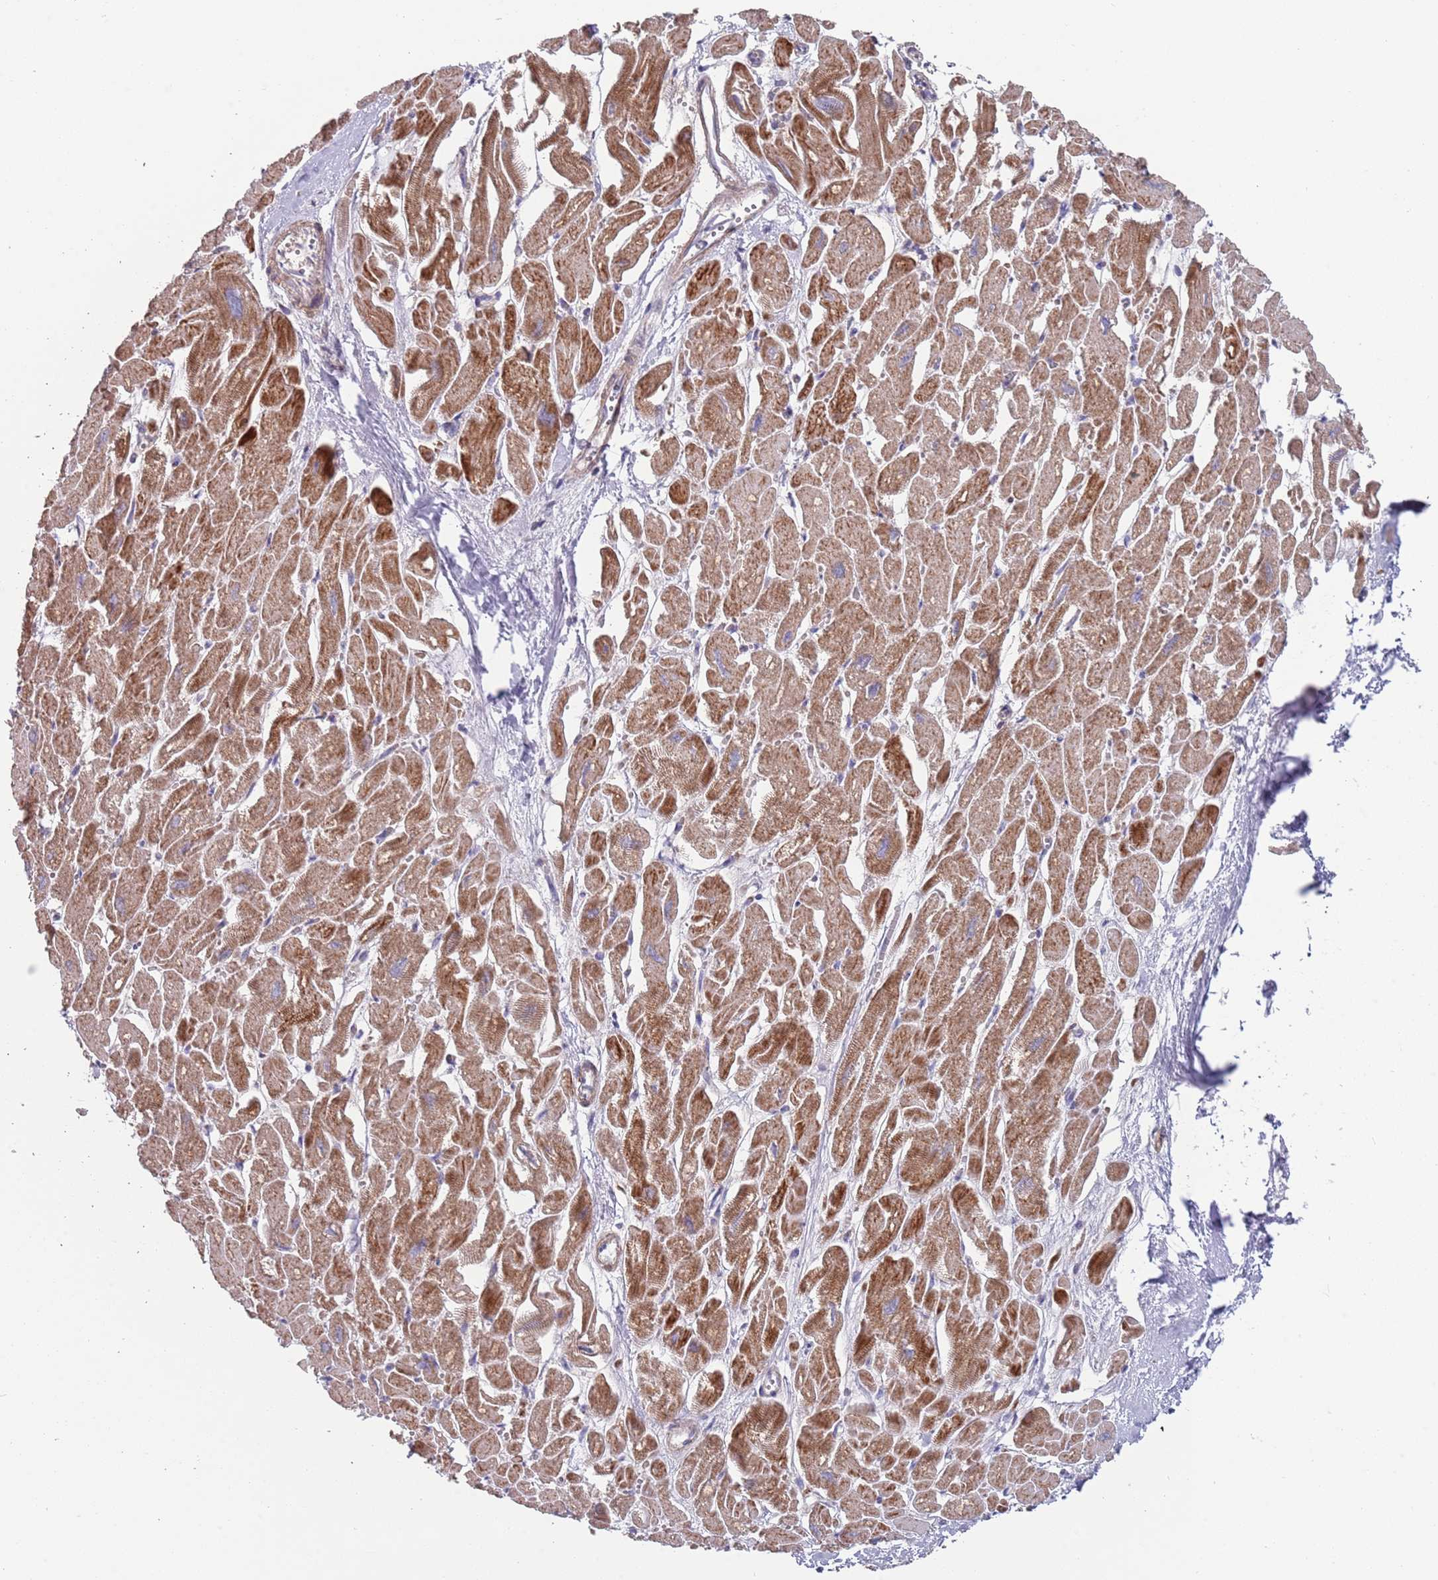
{"staining": {"intensity": "moderate", "quantity": ">75%", "location": "cytoplasmic/membranous"}, "tissue": "heart muscle", "cell_type": "Cardiomyocytes", "image_type": "normal", "snomed": [{"axis": "morphology", "description": "Normal tissue, NOS"}, {"axis": "topography", "description": "Heart"}], "caption": "Heart muscle stained with DAB immunohistochemistry (IHC) displays medium levels of moderate cytoplasmic/membranous expression in about >75% of cardiomyocytes.", "gene": "ABCC10", "patient": {"sex": "male", "age": 54}}